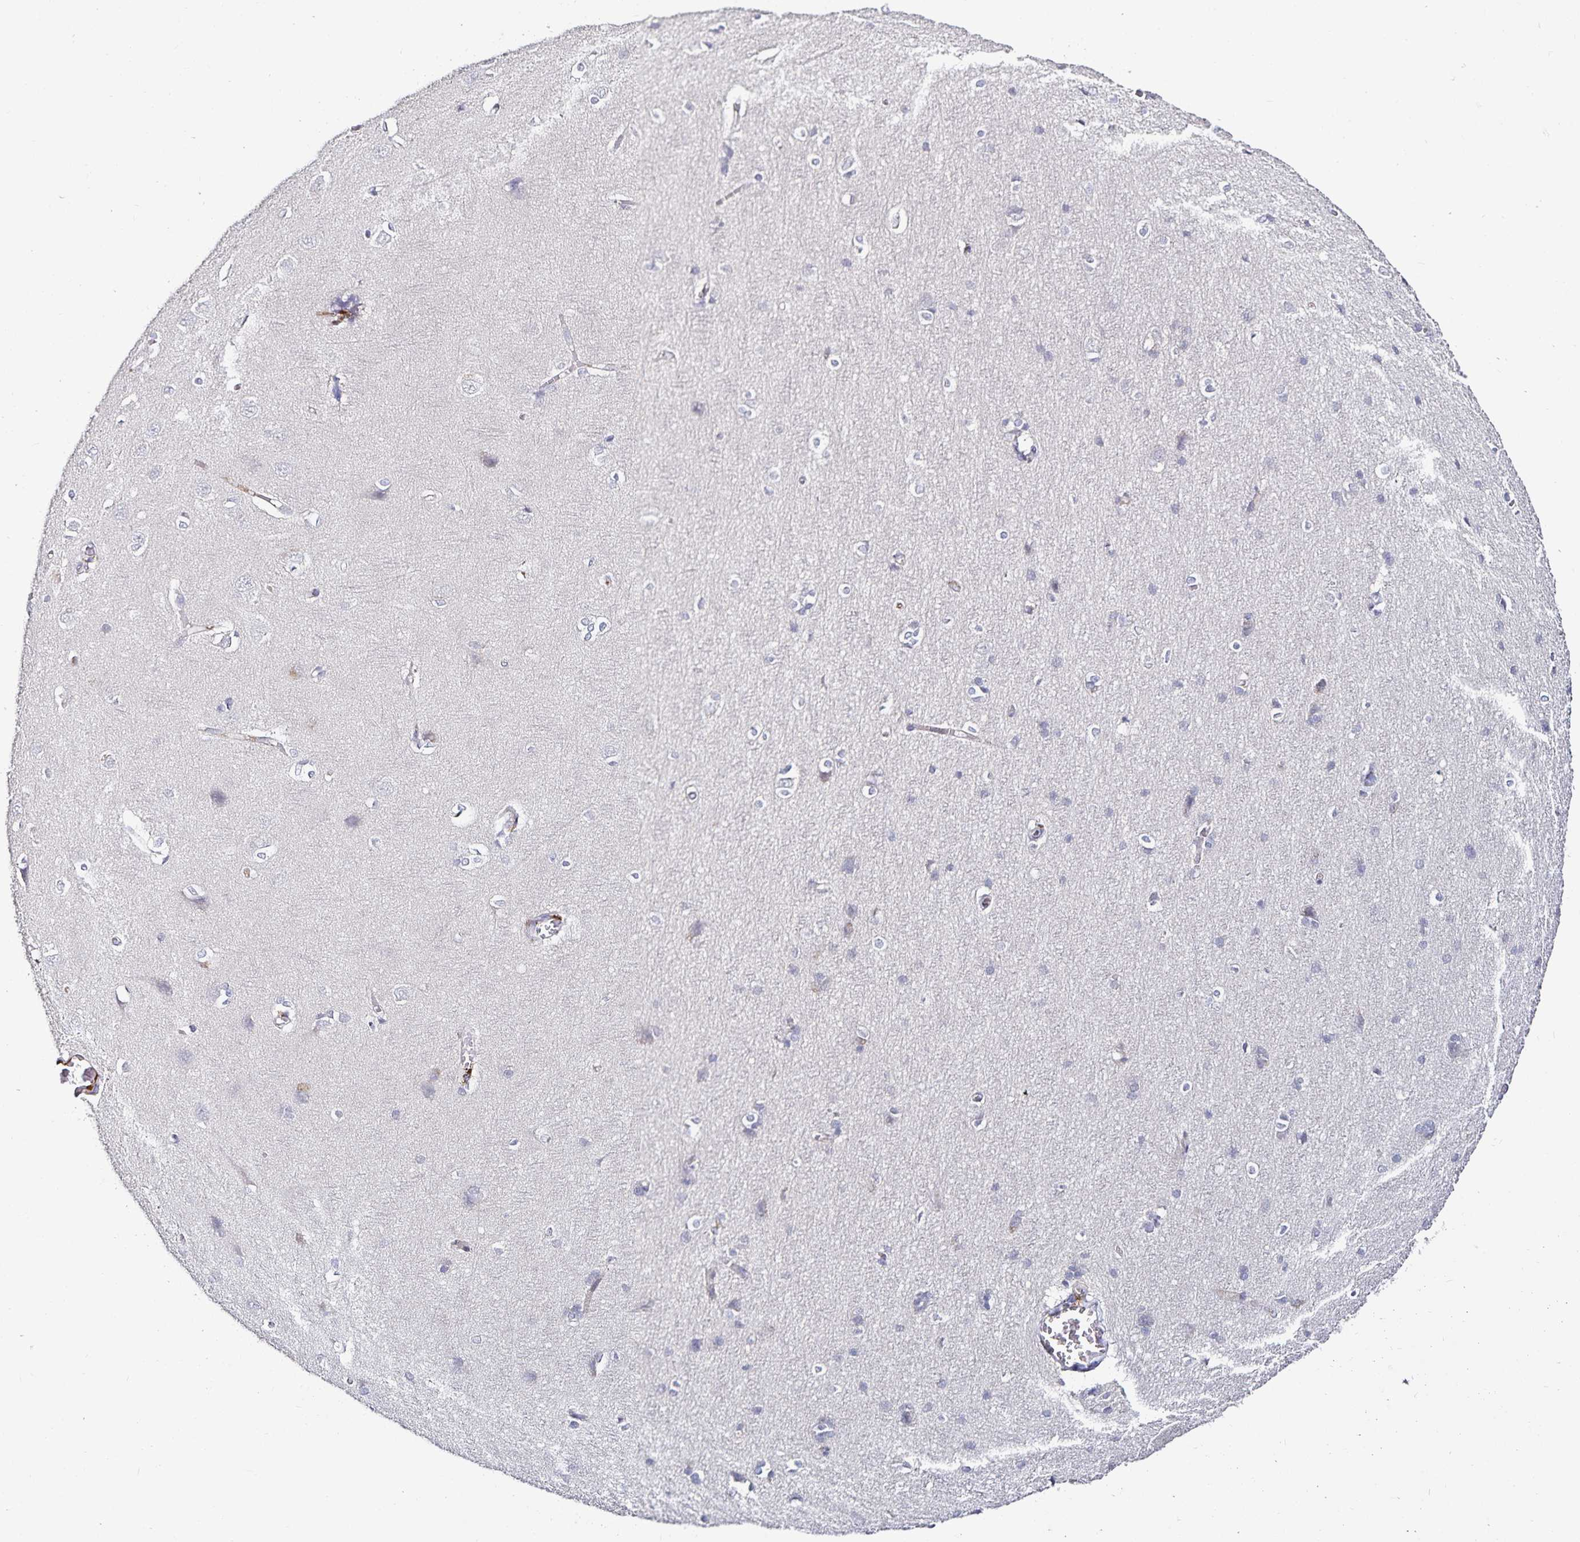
{"staining": {"intensity": "negative", "quantity": "none", "location": "none"}, "tissue": "cerebral cortex", "cell_type": "Endothelial cells", "image_type": "normal", "snomed": [{"axis": "morphology", "description": "Normal tissue, NOS"}, {"axis": "topography", "description": "Cerebral cortex"}], "caption": "Immunohistochemistry (IHC) photomicrograph of unremarkable human cerebral cortex stained for a protein (brown), which displays no staining in endothelial cells.", "gene": "ACSL5", "patient": {"sex": "male", "age": 37}}